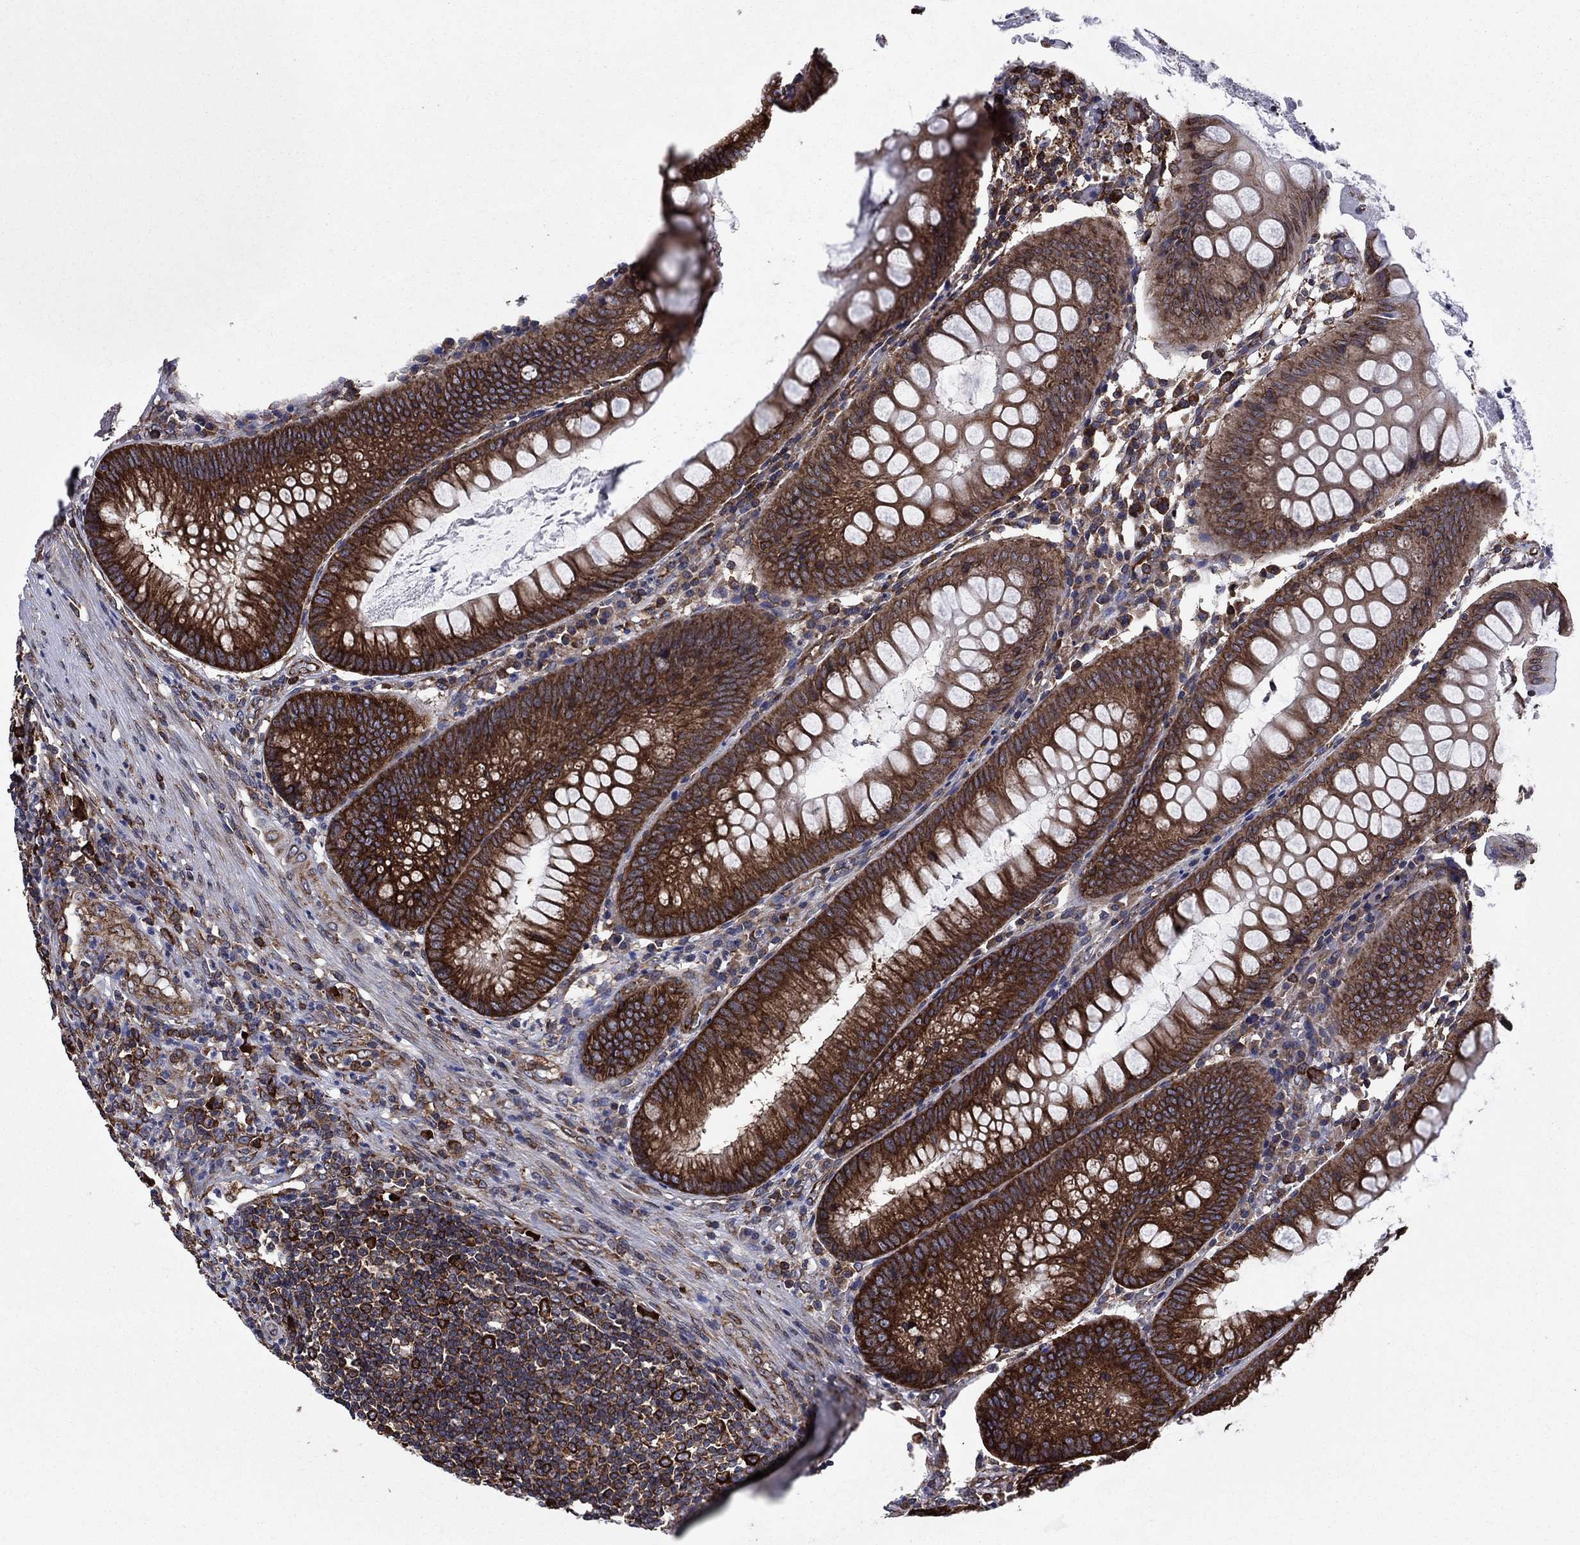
{"staining": {"intensity": "strong", "quantity": ">75%", "location": "cytoplasmic/membranous"}, "tissue": "appendix", "cell_type": "Glandular cells", "image_type": "normal", "snomed": [{"axis": "morphology", "description": "Normal tissue, NOS"}, {"axis": "morphology", "description": "Inflammation, NOS"}, {"axis": "topography", "description": "Appendix"}], "caption": "The histopathology image reveals a brown stain indicating the presence of a protein in the cytoplasmic/membranous of glandular cells in appendix.", "gene": "YBX1", "patient": {"sex": "male", "age": 16}}